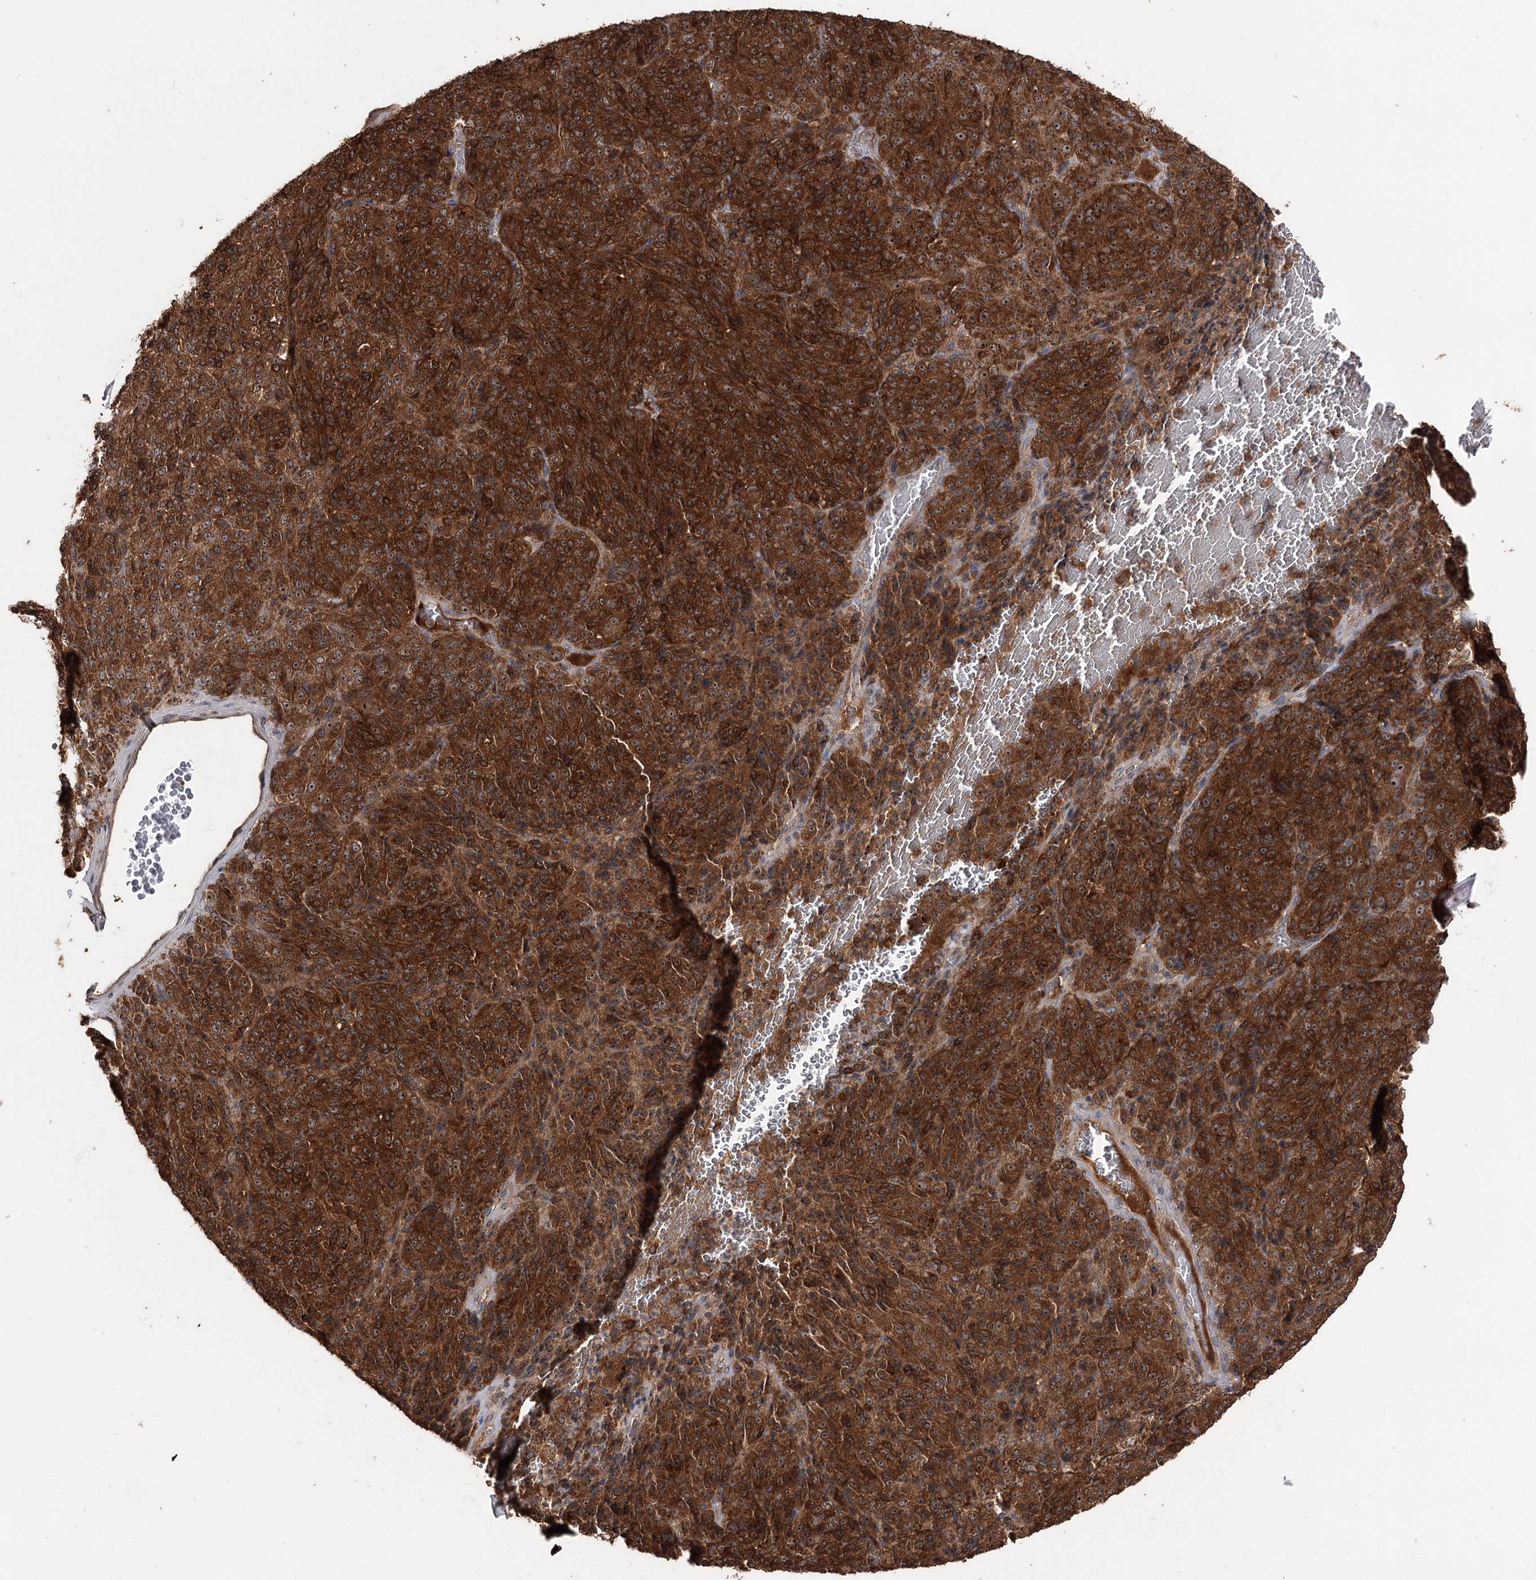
{"staining": {"intensity": "strong", "quantity": ">75%", "location": "cytoplasmic/membranous,nuclear"}, "tissue": "melanoma", "cell_type": "Tumor cells", "image_type": "cancer", "snomed": [{"axis": "morphology", "description": "Malignant melanoma, Metastatic site"}, {"axis": "topography", "description": "Brain"}], "caption": "Tumor cells reveal strong cytoplasmic/membranous and nuclear positivity in about >75% of cells in melanoma. The staining was performed using DAB, with brown indicating positive protein expression. Nuclei are stained blue with hematoxylin.", "gene": "FAM53B", "patient": {"sex": "female", "age": 56}}